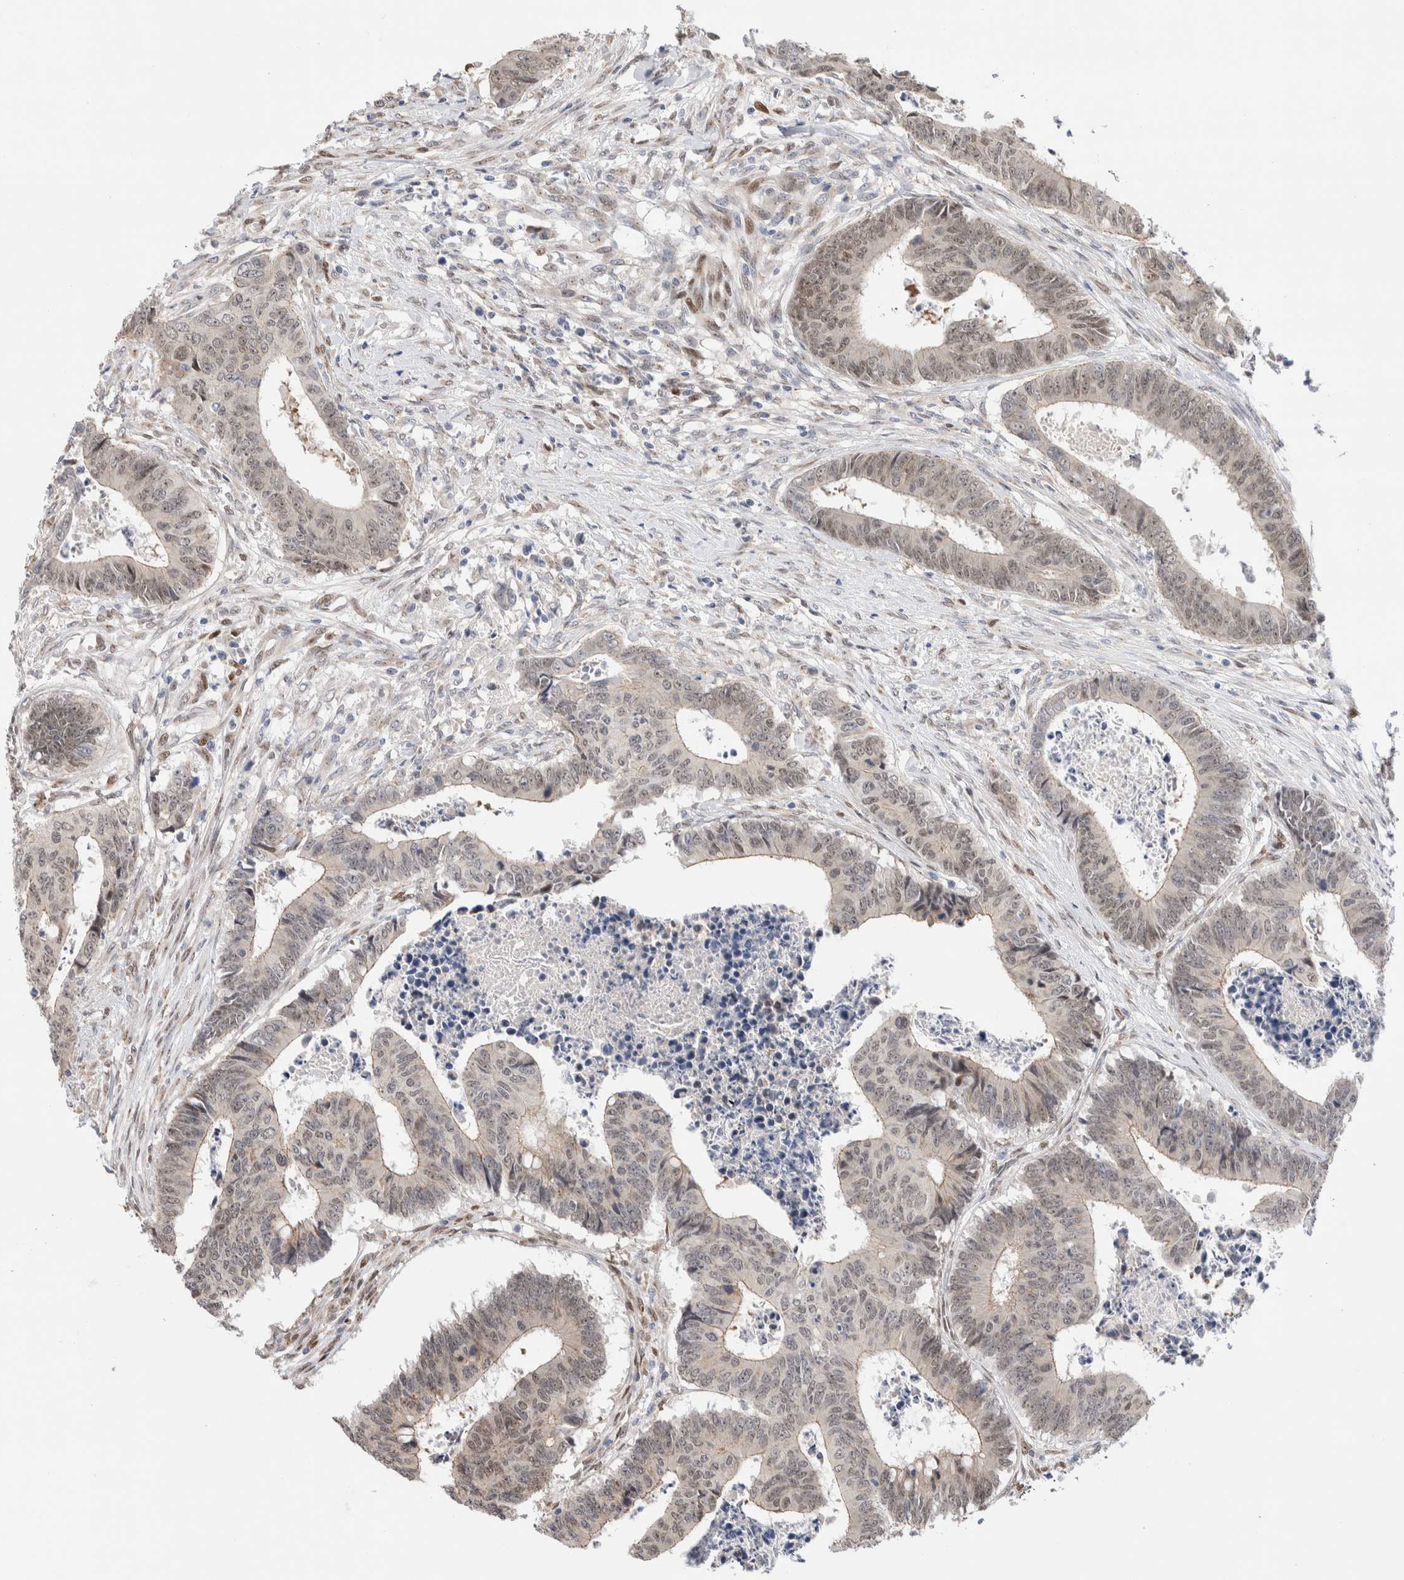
{"staining": {"intensity": "weak", "quantity": "25%-75%", "location": "nuclear"}, "tissue": "colorectal cancer", "cell_type": "Tumor cells", "image_type": "cancer", "snomed": [{"axis": "morphology", "description": "Adenocarcinoma, NOS"}, {"axis": "topography", "description": "Rectum"}], "caption": "Adenocarcinoma (colorectal) stained with immunohistochemistry reveals weak nuclear positivity in approximately 25%-75% of tumor cells.", "gene": "NSMAF", "patient": {"sex": "male", "age": 84}}